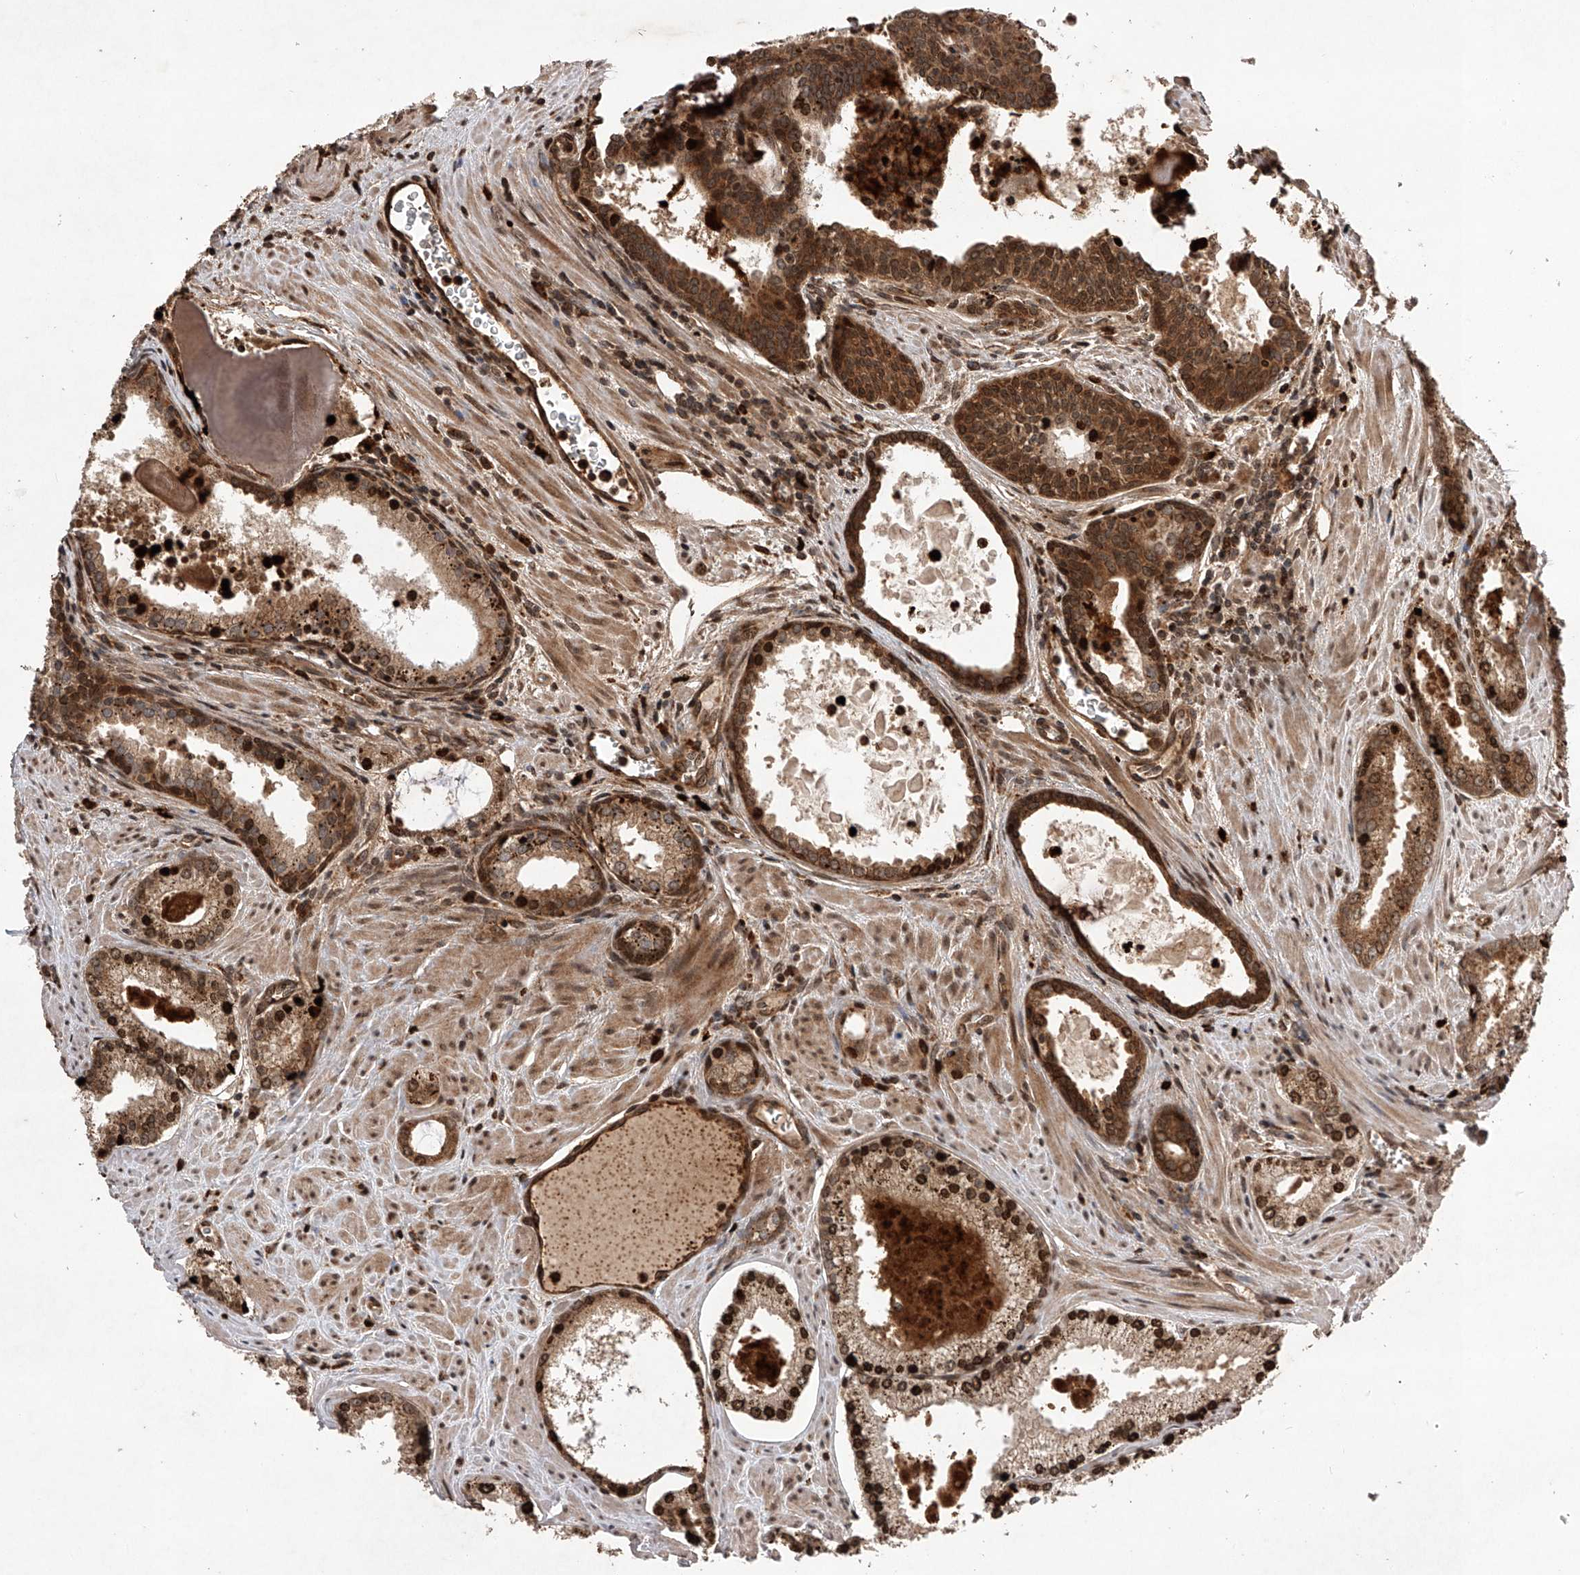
{"staining": {"intensity": "moderate", "quantity": ">75%", "location": "cytoplasmic/membranous,nuclear"}, "tissue": "prostate cancer", "cell_type": "Tumor cells", "image_type": "cancer", "snomed": [{"axis": "morphology", "description": "Adenocarcinoma, Low grade"}, {"axis": "topography", "description": "Prostate"}], "caption": "Low-grade adenocarcinoma (prostate) stained with a protein marker displays moderate staining in tumor cells.", "gene": "MAP3K11", "patient": {"sex": "male", "age": 54}}